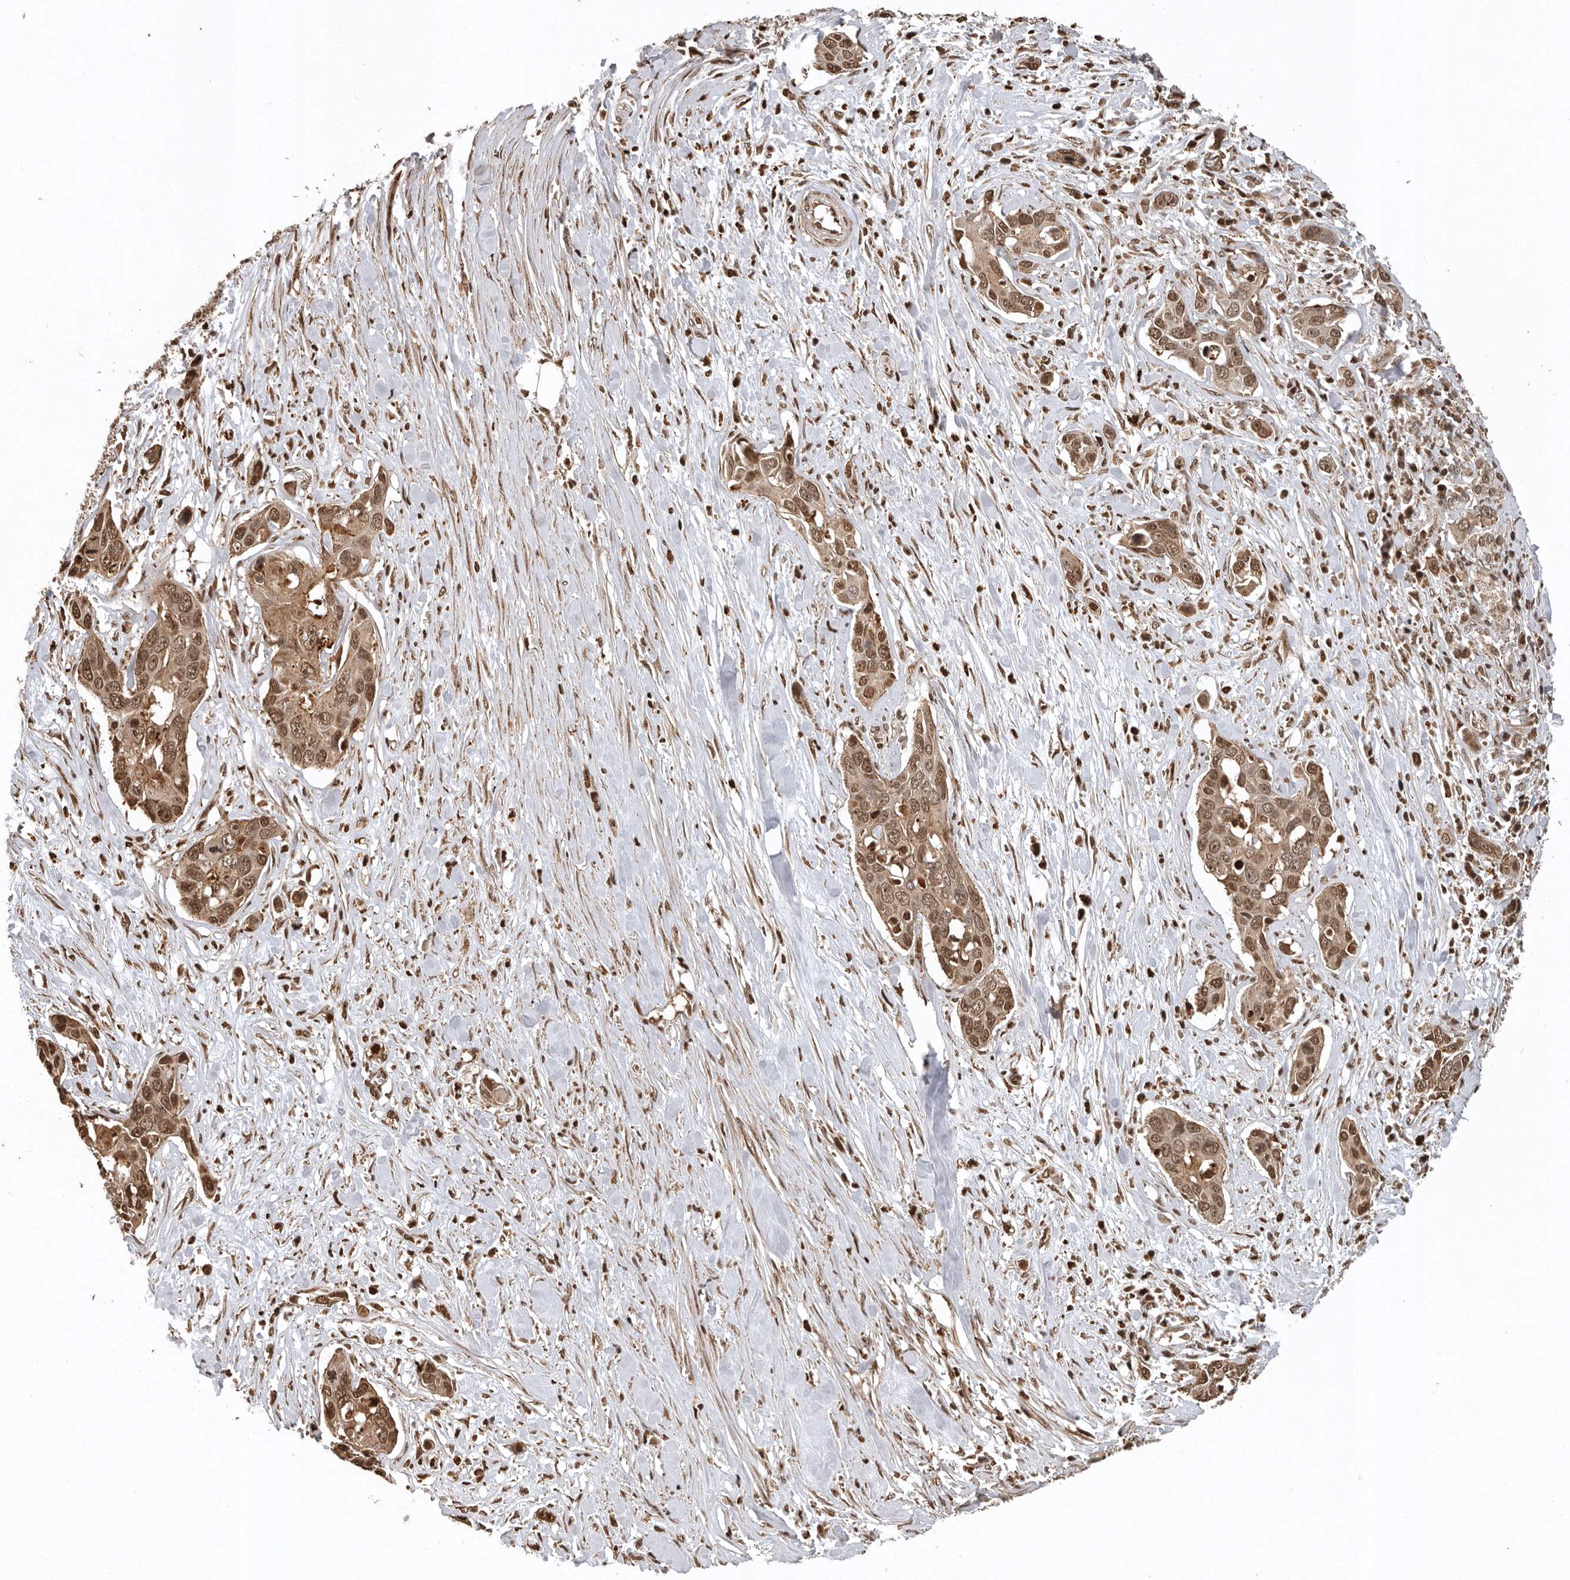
{"staining": {"intensity": "strong", "quantity": ">75%", "location": "cytoplasmic/membranous,nuclear"}, "tissue": "pancreatic cancer", "cell_type": "Tumor cells", "image_type": "cancer", "snomed": [{"axis": "morphology", "description": "Adenocarcinoma, NOS"}, {"axis": "topography", "description": "Pancreas"}], "caption": "Immunohistochemistry histopathology image of neoplastic tissue: adenocarcinoma (pancreatic) stained using immunohistochemistry demonstrates high levels of strong protein expression localized specifically in the cytoplasmic/membranous and nuclear of tumor cells, appearing as a cytoplasmic/membranous and nuclear brown color.", "gene": "RNF157", "patient": {"sex": "female", "age": 60}}